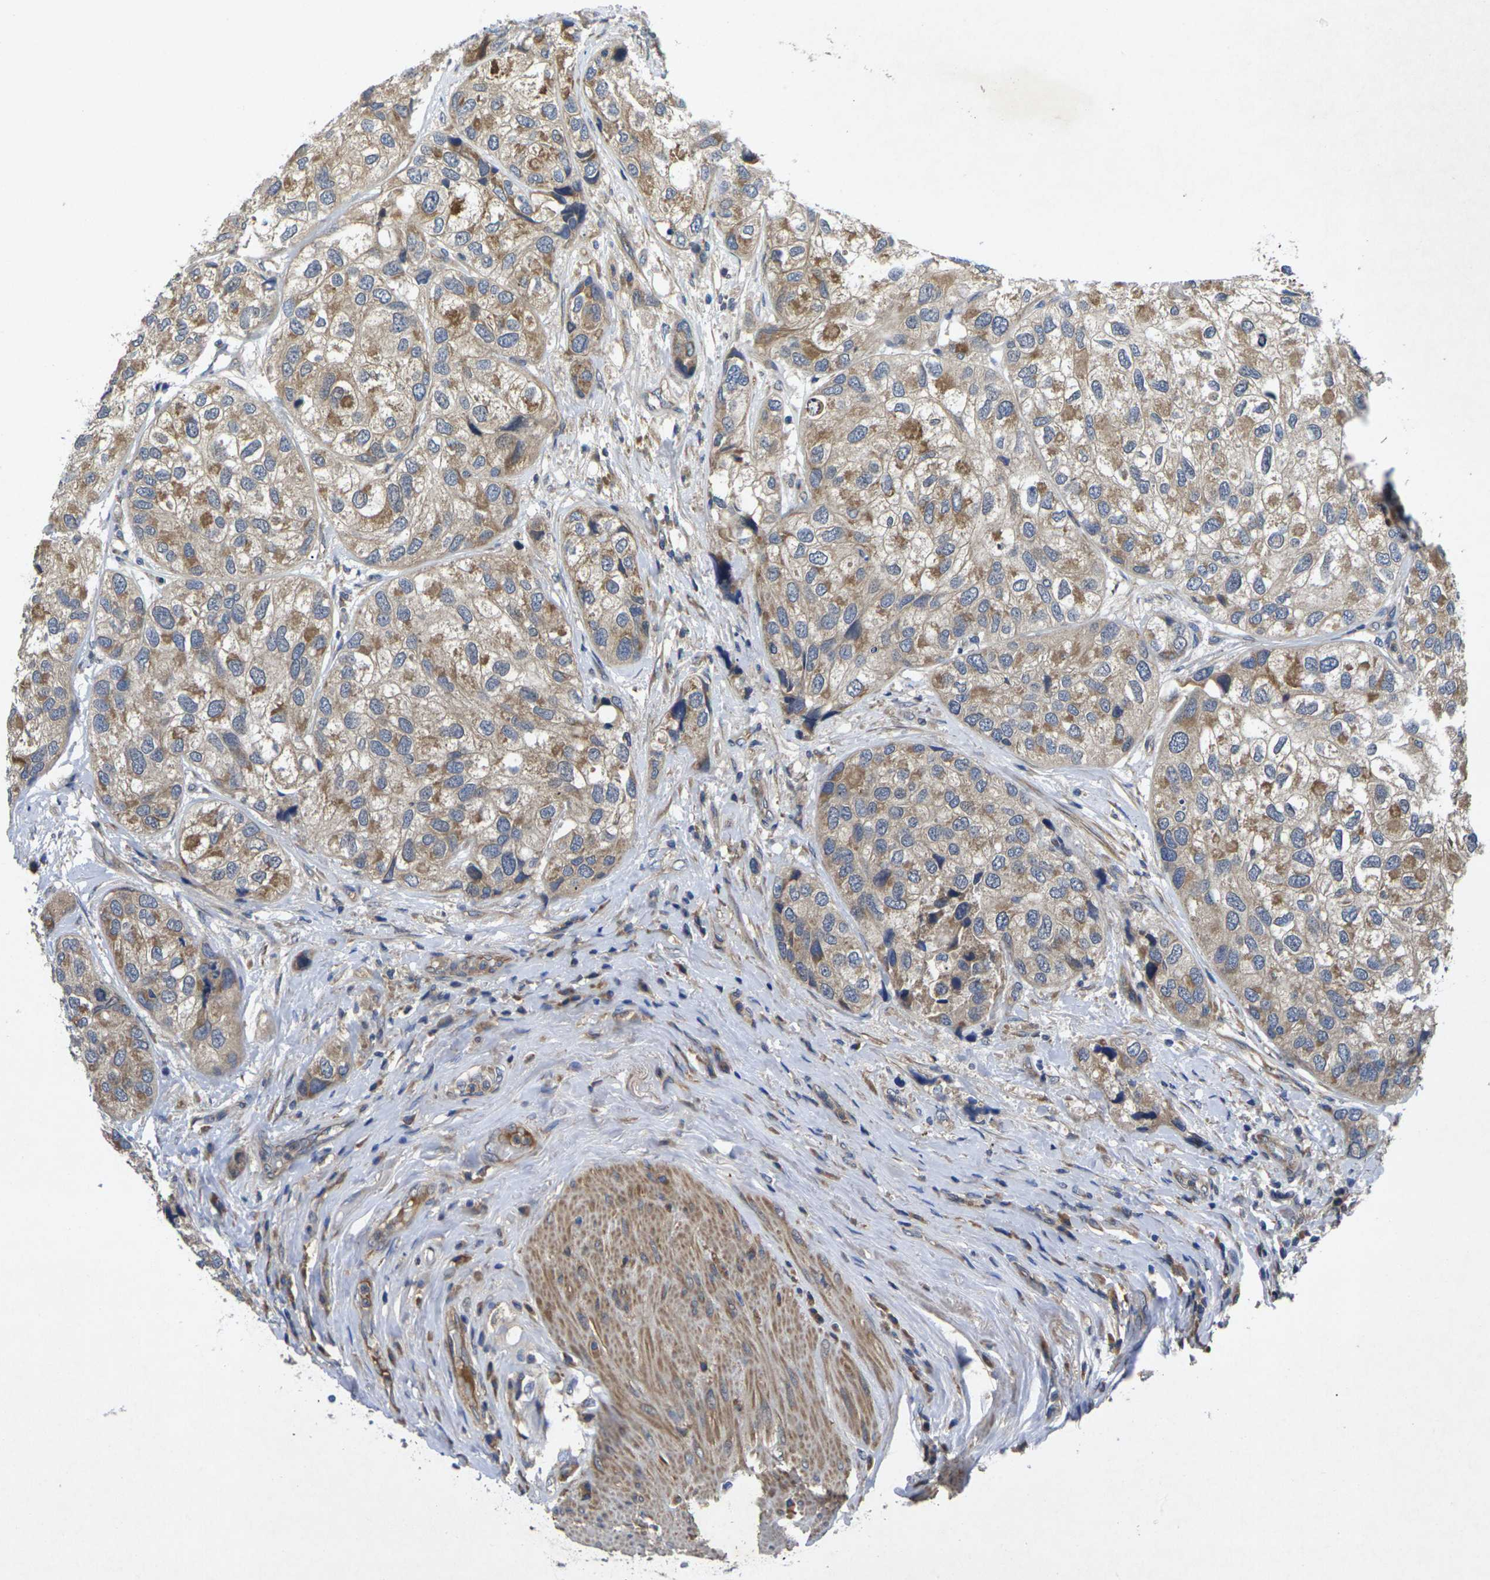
{"staining": {"intensity": "moderate", "quantity": ">75%", "location": "cytoplasmic/membranous"}, "tissue": "urothelial cancer", "cell_type": "Tumor cells", "image_type": "cancer", "snomed": [{"axis": "morphology", "description": "Urothelial carcinoma, High grade"}, {"axis": "topography", "description": "Urinary bladder"}], "caption": "This micrograph shows IHC staining of human high-grade urothelial carcinoma, with medium moderate cytoplasmic/membranous expression in about >75% of tumor cells.", "gene": "KIF1B", "patient": {"sex": "female", "age": 64}}